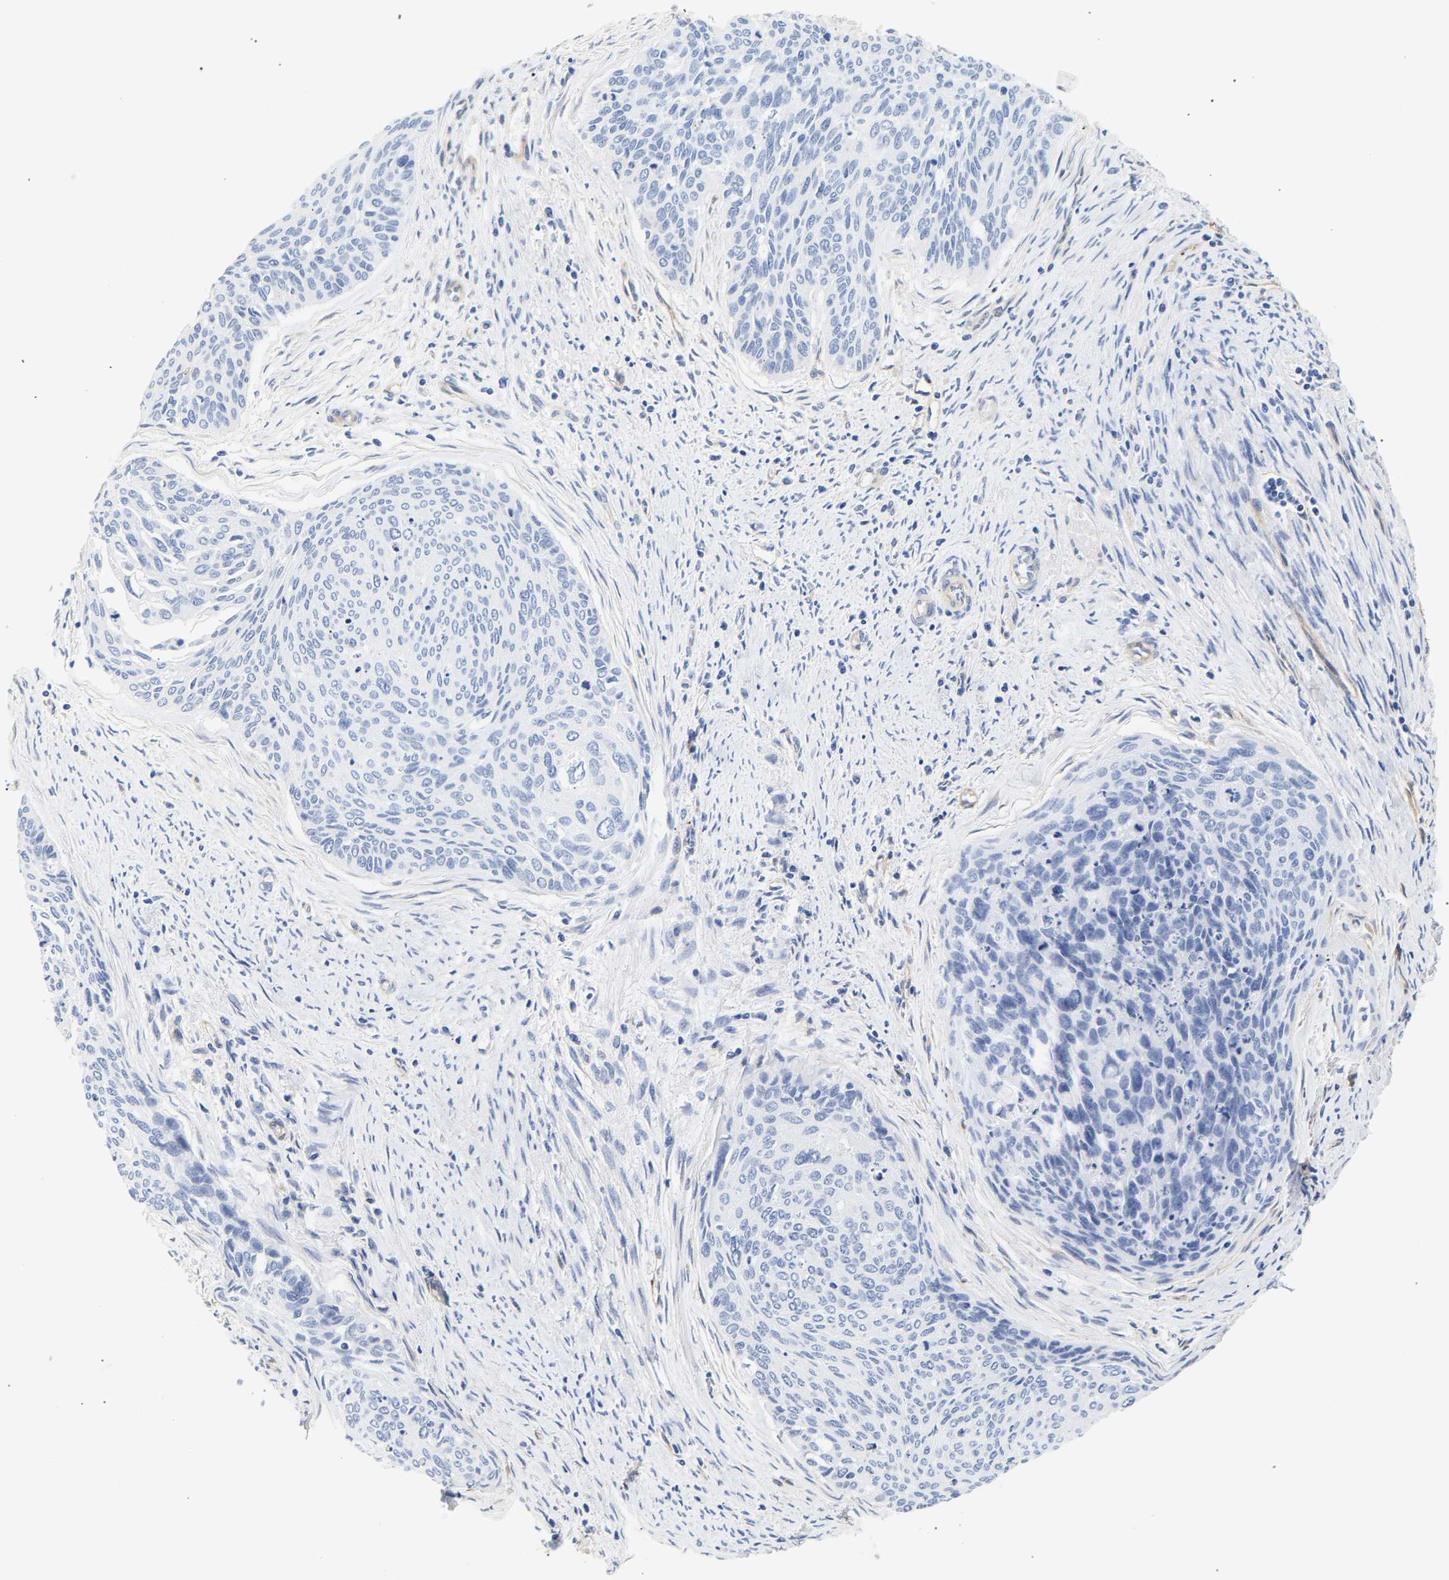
{"staining": {"intensity": "negative", "quantity": "none", "location": "none"}, "tissue": "cervical cancer", "cell_type": "Tumor cells", "image_type": "cancer", "snomed": [{"axis": "morphology", "description": "Squamous cell carcinoma, NOS"}, {"axis": "topography", "description": "Cervix"}], "caption": "IHC of cervical squamous cell carcinoma displays no positivity in tumor cells.", "gene": "IGFBP7", "patient": {"sex": "female", "age": 55}}